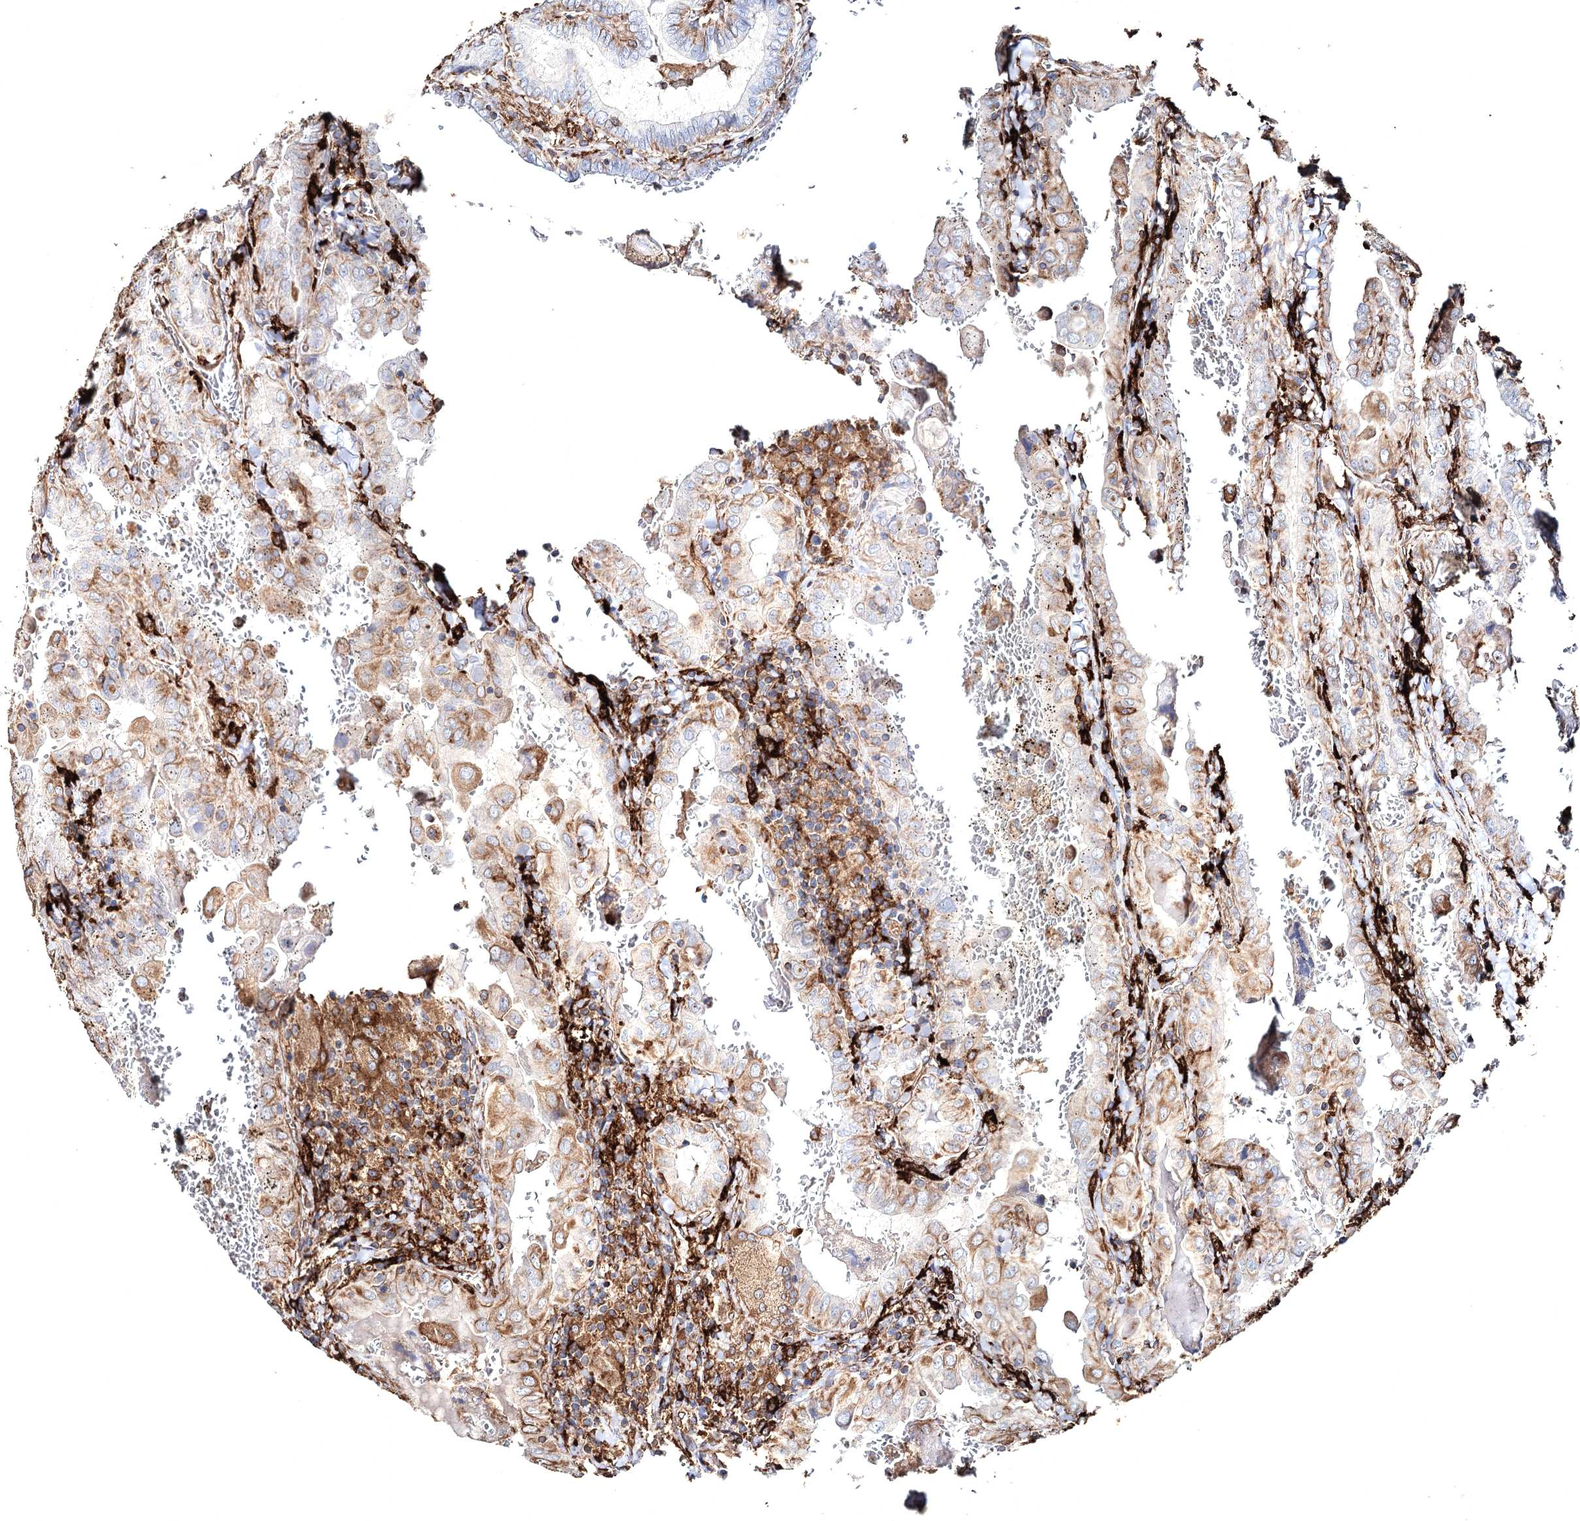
{"staining": {"intensity": "moderate", "quantity": "25%-75%", "location": "cytoplasmic/membranous"}, "tissue": "thyroid cancer", "cell_type": "Tumor cells", "image_type": "cancer", "snomed": [{"axis": "morphology", "description": "Papillary adenocarcinoma, NOS"}, {"axis": "topography", "description": "Thyroid gland"}], "caption": "An image of human thyroid cancer stained for a protein demonstrates moderate cytoplasmic/membranous brown staining in tumor cells. (Stains: DAB in brown, nuclei in blue, Microscopy: brightfield microscopy at high magnification).", "gene": "CLEC4M", "patient": {"sex": "female", "age": 72}}